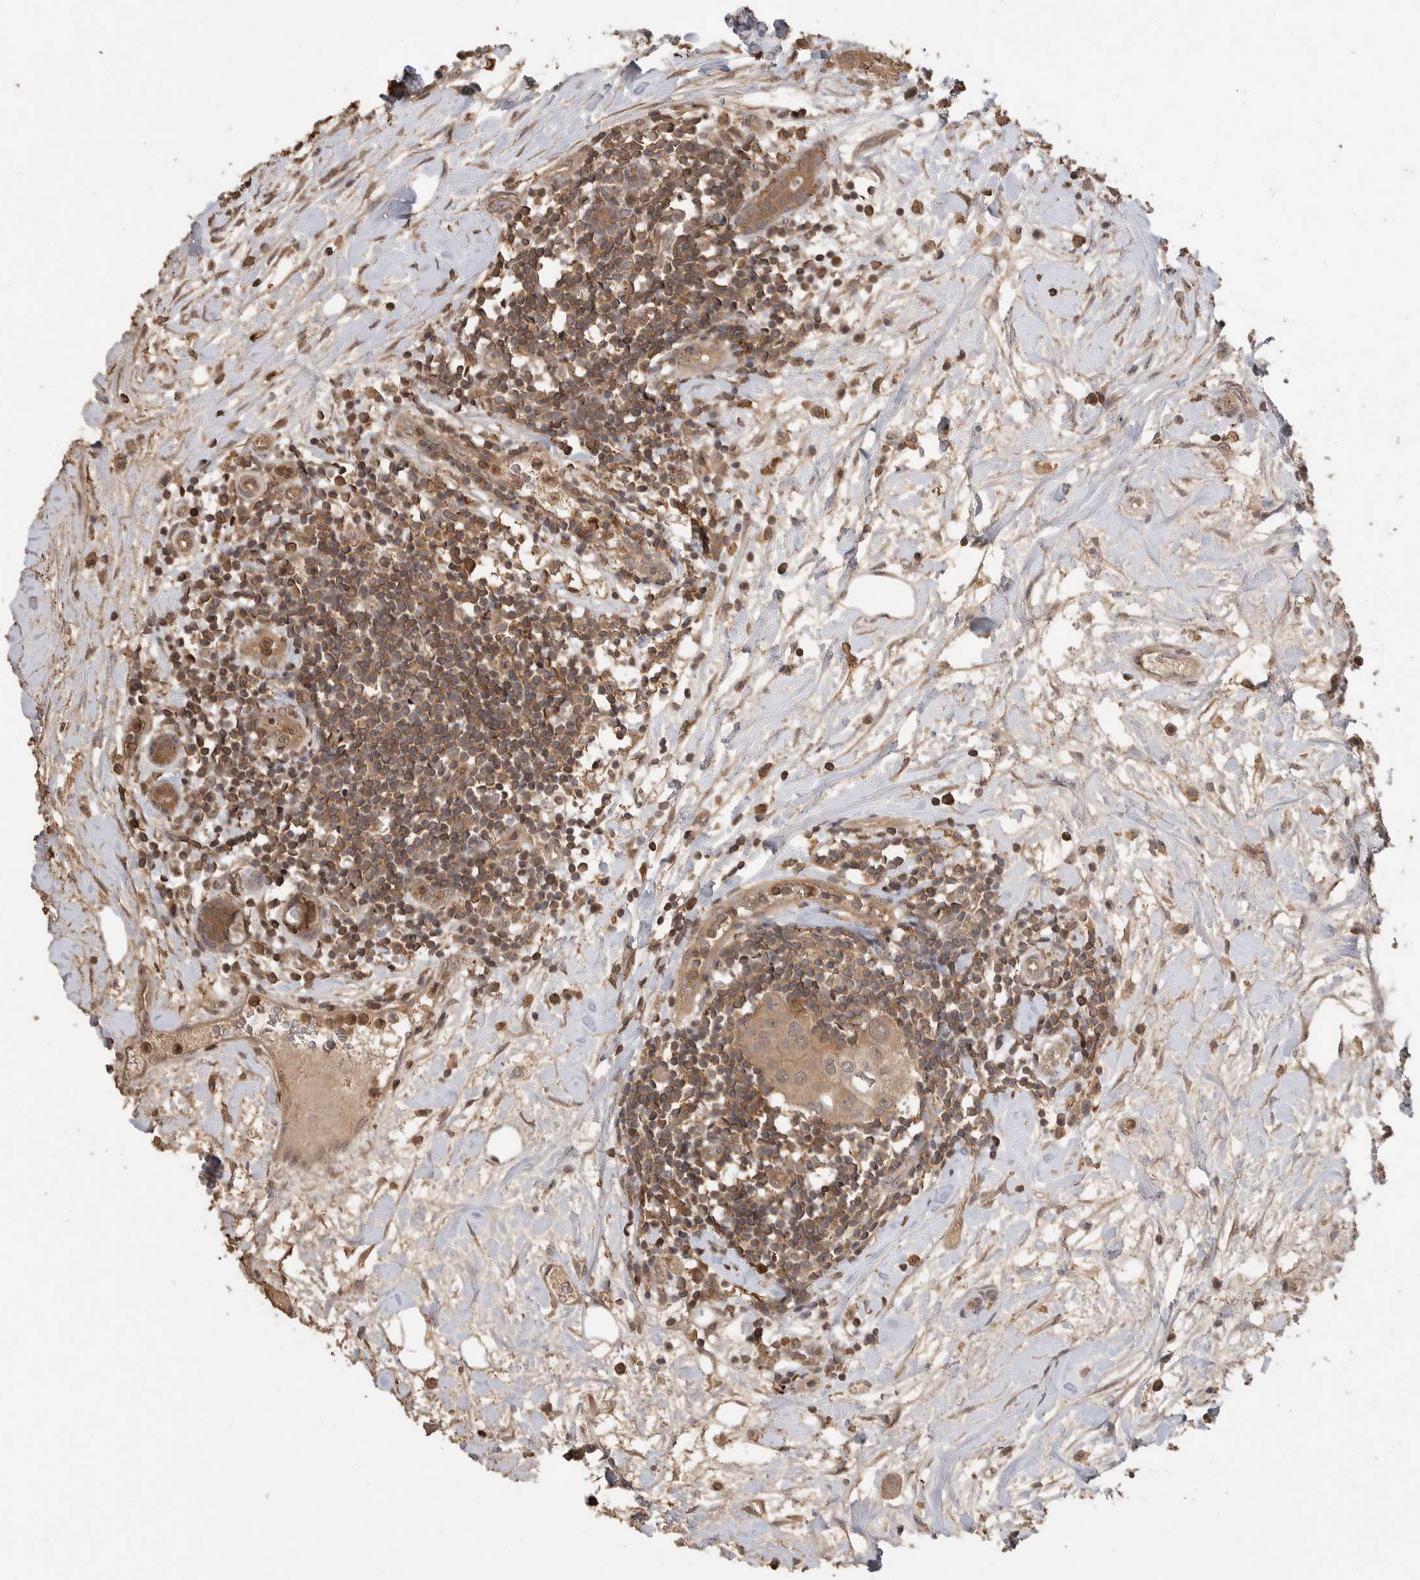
{"staining": {"intensity": "moderate", "quantity": ">75%", "location": "cytoplasmic/membranous"}, "tissue": "breast cancer", "cell_type": "Tumor cells", "image_type": "cancer", "snomed": [{"axis": "morphology", "description": "Duct carcinoma"}, {"axis": "topography", "description": "Breast"}], "caption": "A high-resolution photomicrograph shows immunohistochemistry (IHC) staining of intraductal carcinoma (breast), which demonstrates moderate cytoplasmic/membranous positivity in about >75% of tumor cells.", "gene": "MAP2K1", "patient": {"sex": "female", "age": 40}}